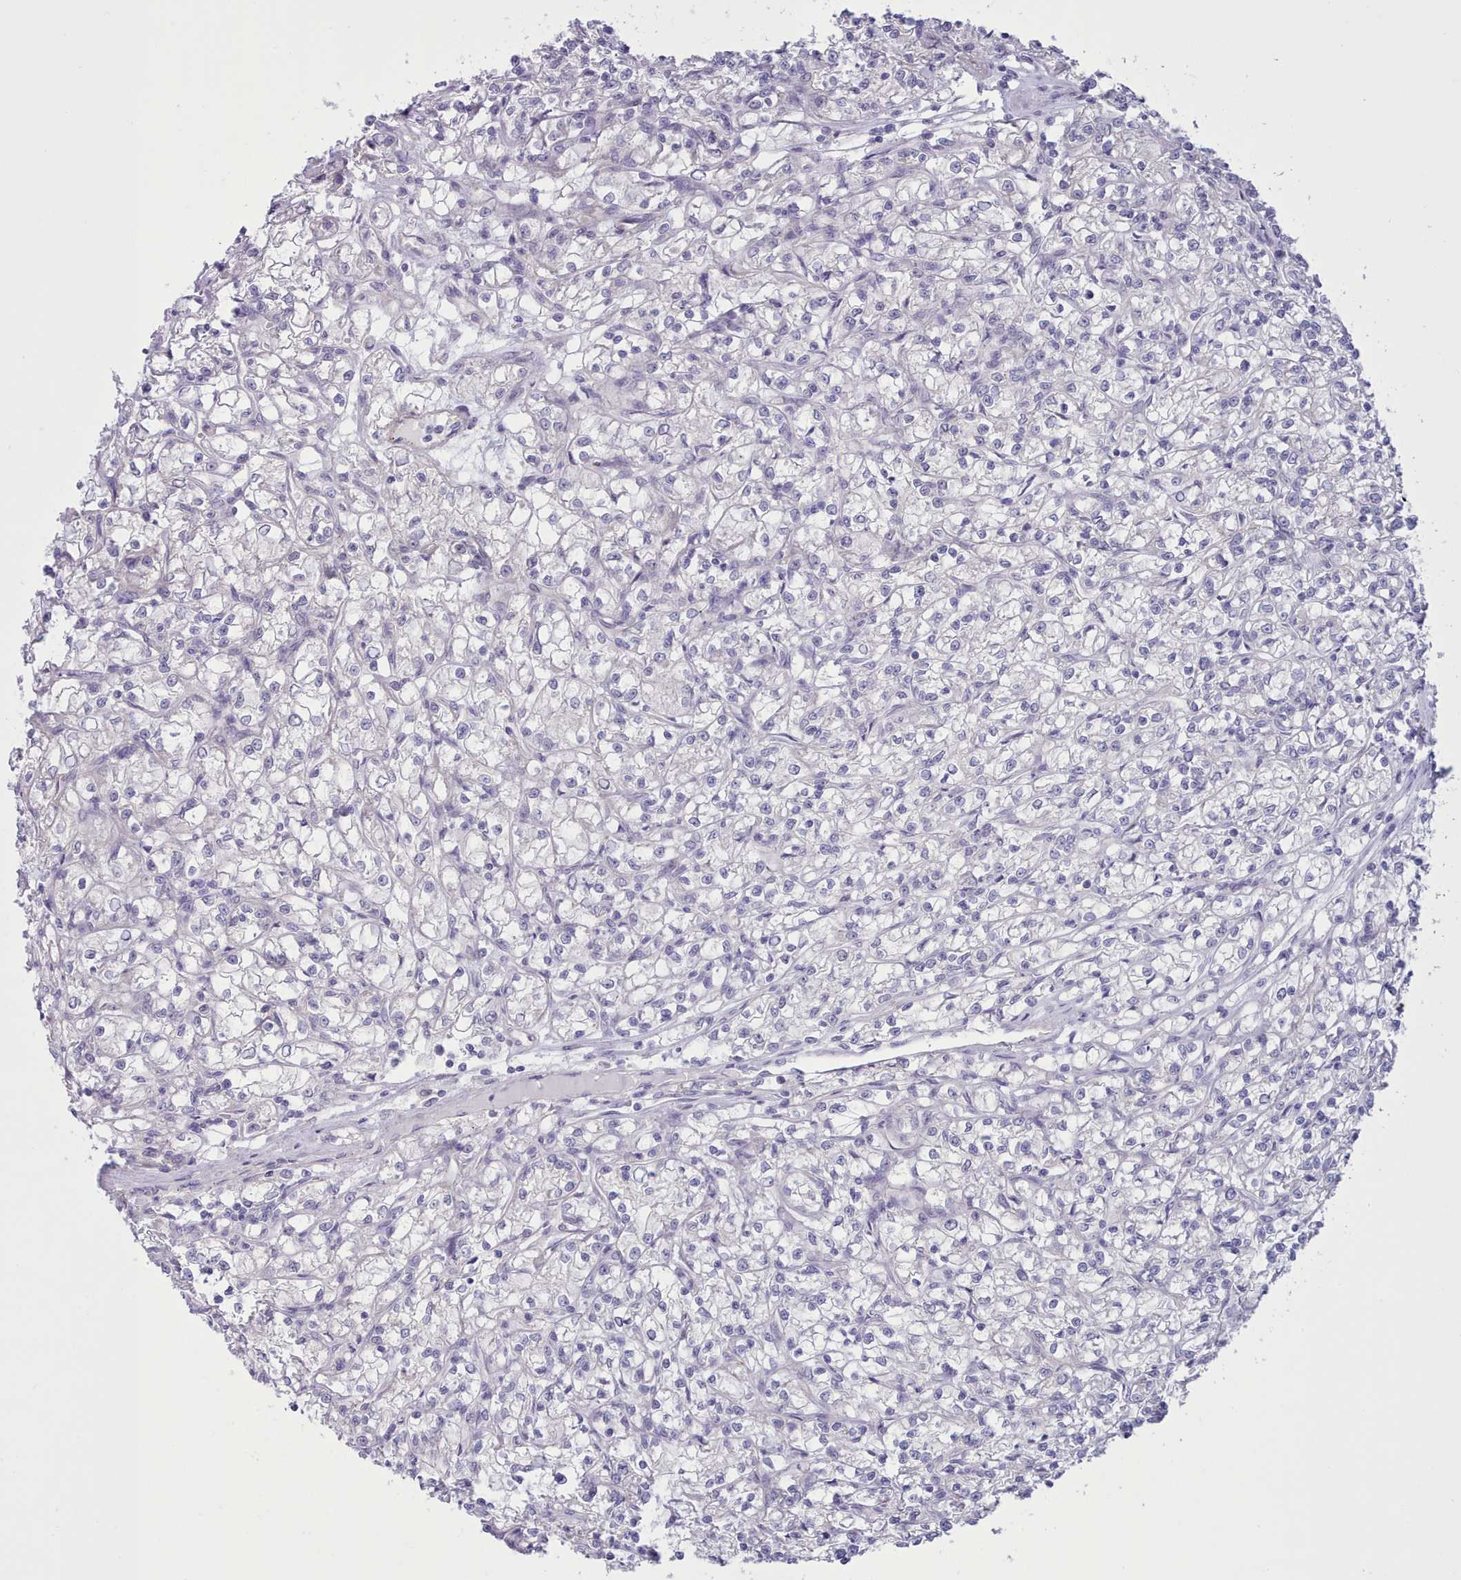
{"staining": {"intensity": "negative", "quantity": "none", "location": "none"}, "tissue": "renal cancer", "cell_type": "Tumor cells", "image_type": "cancer", "snomed": [{"axis": "morphology", "description": "Adenocarcinoma, NOS"}, {"axis": "topography", "description": "Kidney"}], "caption": "The micrograph demonstrates no staining of tumor cells in adenocarcinoma (renal).", "gene": "TMEM253", "patient": {"sex": "female", "age": 59}}